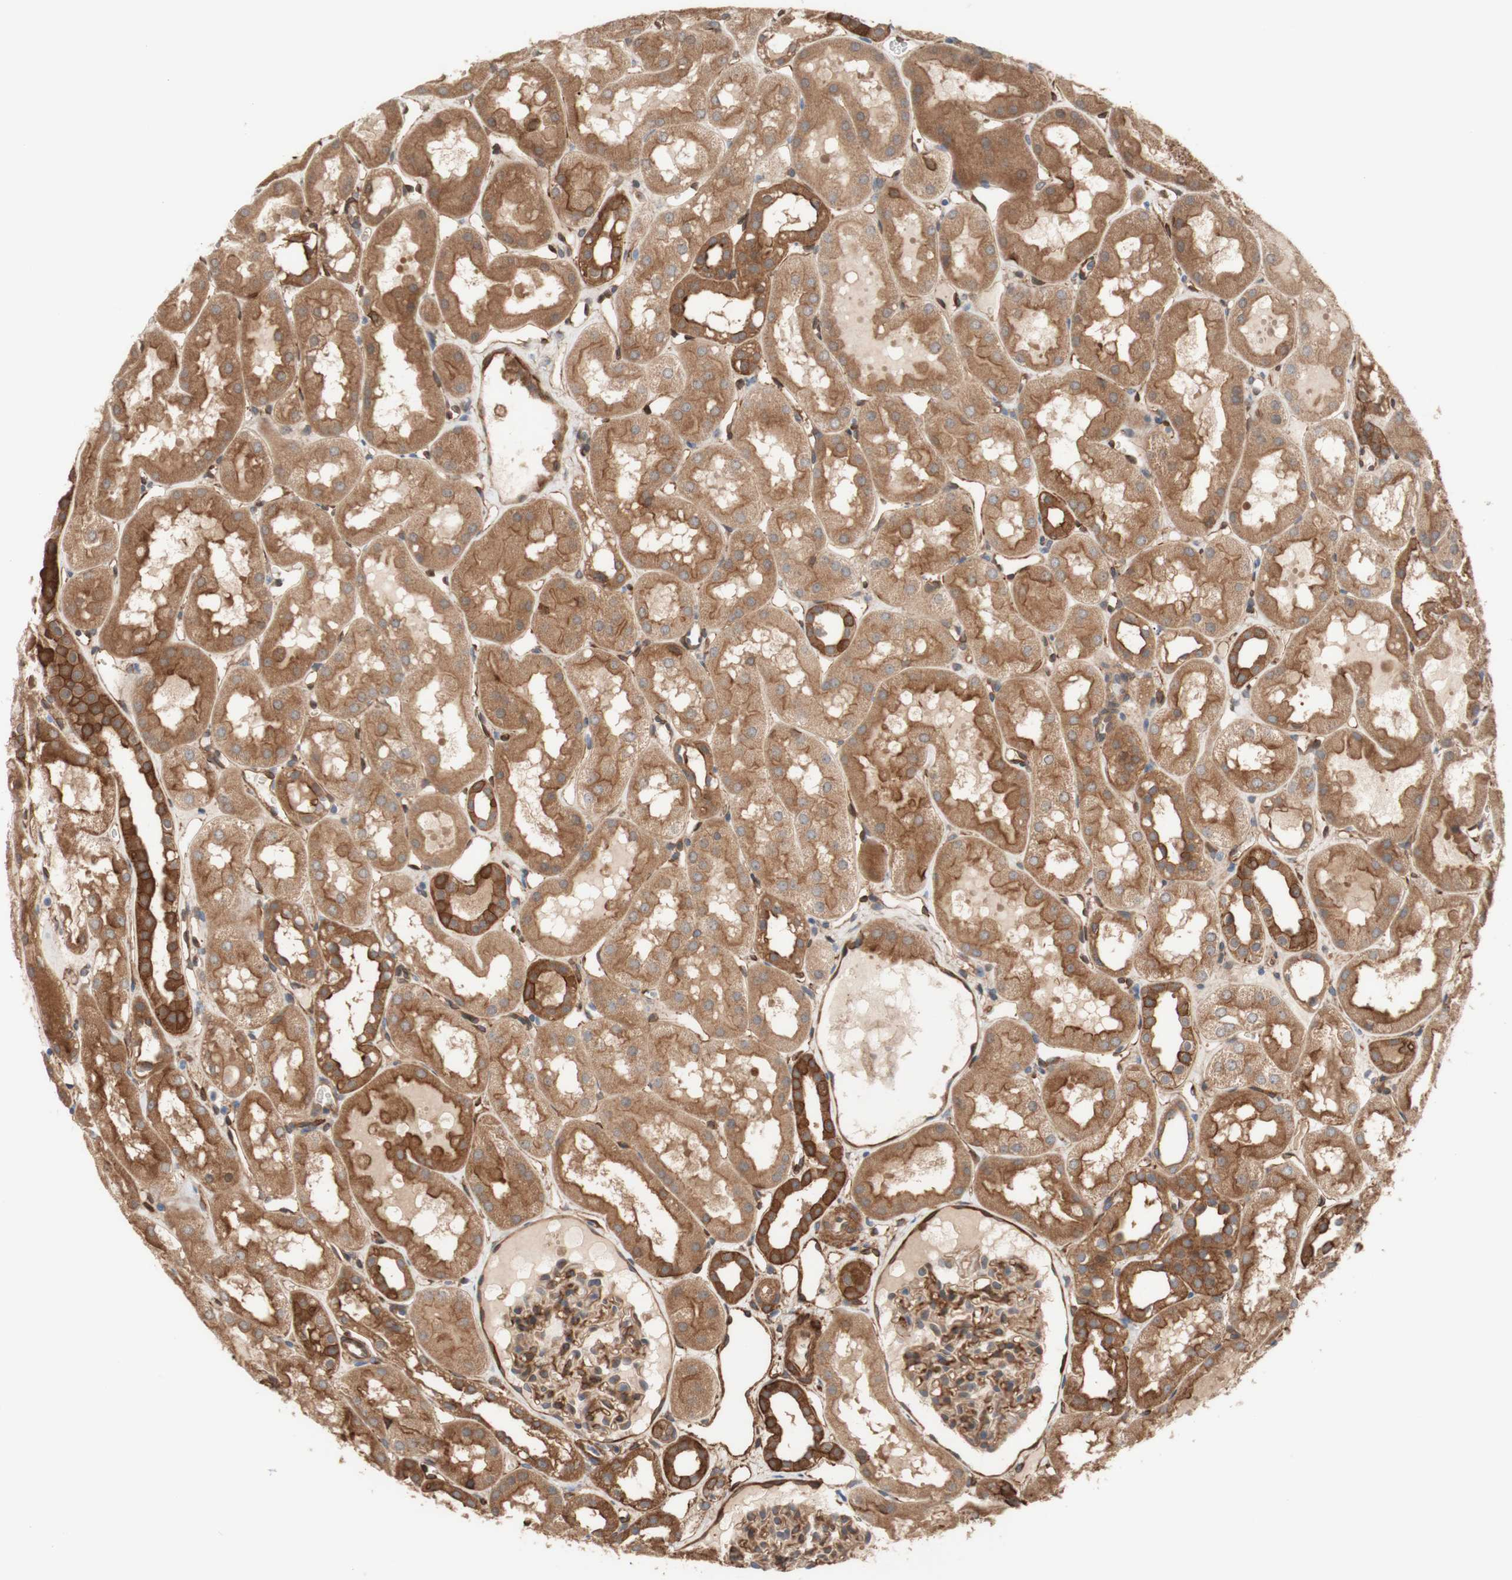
{"staining": {"intensity": "moderate", "quantity": ">75%", "location": "cytoplasmic/membranous"}, "tissue": "kidney", "cell_type": "Cells in glomeruli", "image_type": "normal", "snomed": [{"axis": "morphology", "description": "Normal tissue, NOS"}, {"axis": "topography", "description": "Kidney"}, {"axis": "topography", "description": "Urinary bladder"}], "caption": "DAB immunohistochemical staining of benign human kidney displays moderate cytoplasmic/membranous protein positivity in approximately >75% of cells in glomeruli.", "gene": "CNN3", "patient": {"sex": "male", "age": 16}}